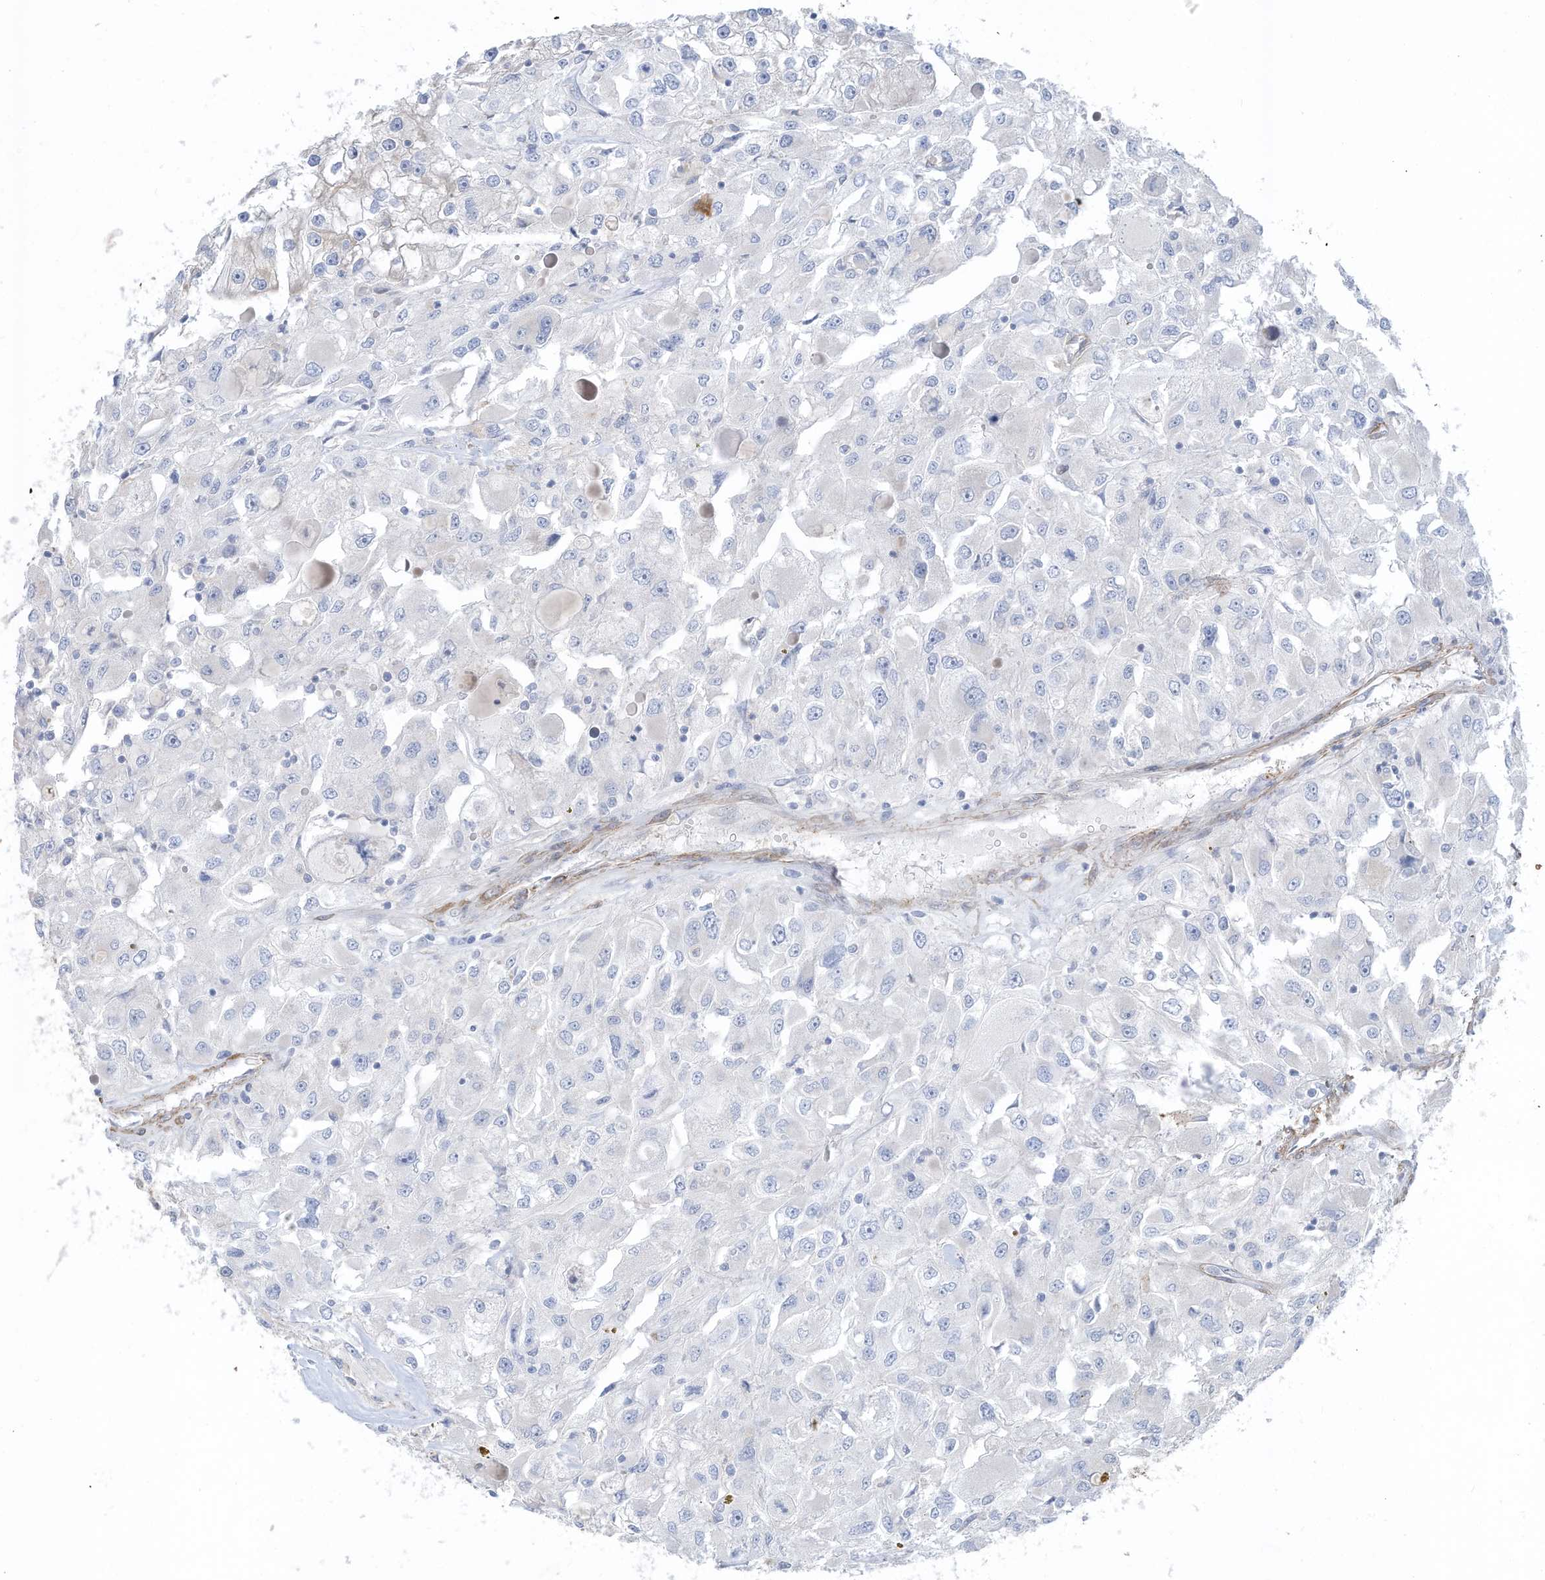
{"staining": {"intensity": "negative", "quantity": "none", "location": "none"}, "tissue": "renal cancer", "cell_type": "Tumor cells", "image_type": "cancer", "snomed": [{"axis": "morphology", "description": "Adenocarcinoma, NOS"}, {"axis": "topography", "description": "Kidney"}], "caption": "The immunohistochemistry (IHC) micrograph has no significant positivity in tumor cells of renal cancer (adenocarcinoma) tissue. (Immunohistochemistry (ihc), brightfield microscopy, high magnification).", "gene": "SLC17A7", "patient": {"sex": "female", "age": 52}}